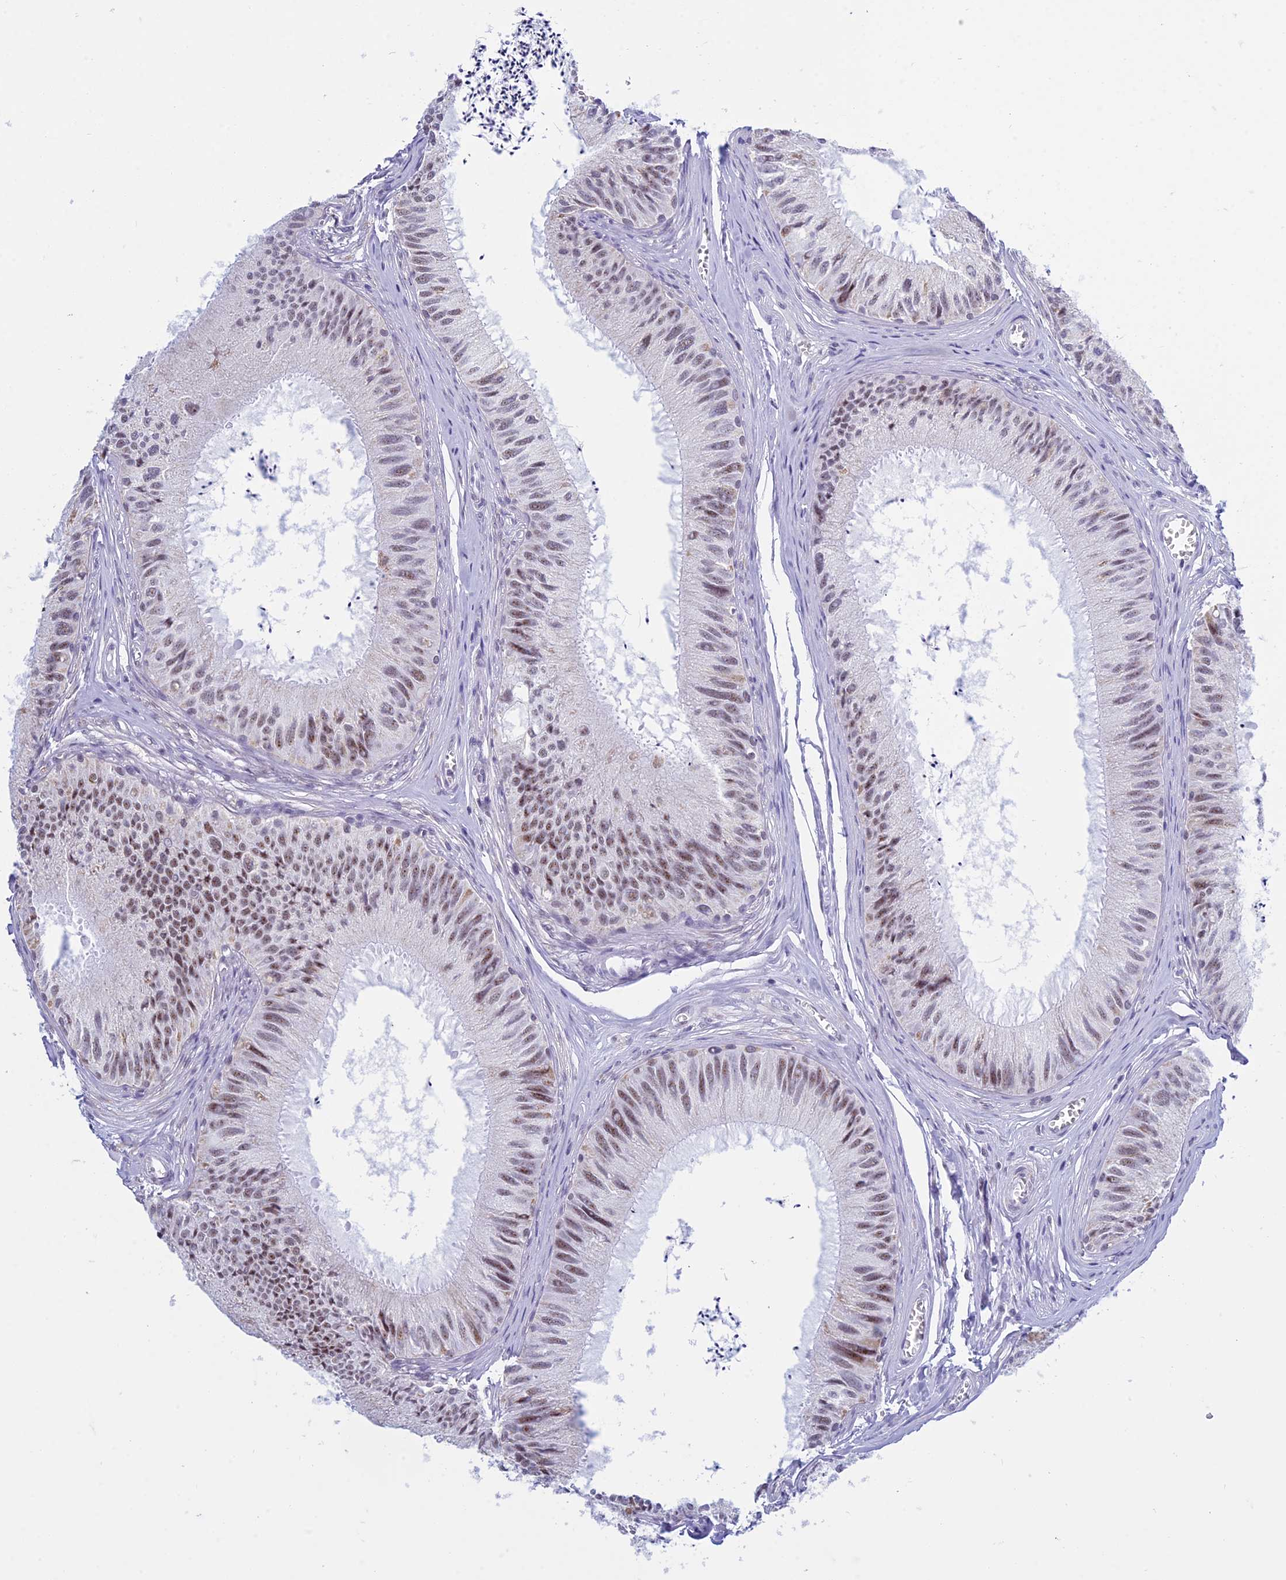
{"staining": {"intensity": "strong", "quantity": "25%-75%", "location": "cytoplasmic/membranous,nuclear"}, "tissue": "epididymis", "cell_type": "Glandular cells", "image_type": "normal", "snomed": [{"axis": "morphology", "description": "Normal tissue, NOS"}, {"axis": "topography", "description": "Epididymis"}], "caption": "Protein expression analysis of unremarkable human epididymis reveals strong cytoplasmic/membranous,nuclear positivity in about 25%-75% of glandular cells. Immunohistochemistry (ihc) stains the protein of interest in brown and the nuclei are stained blue.", "gene": "KLF14", "patient": {"sex": "male", "age": 79}}